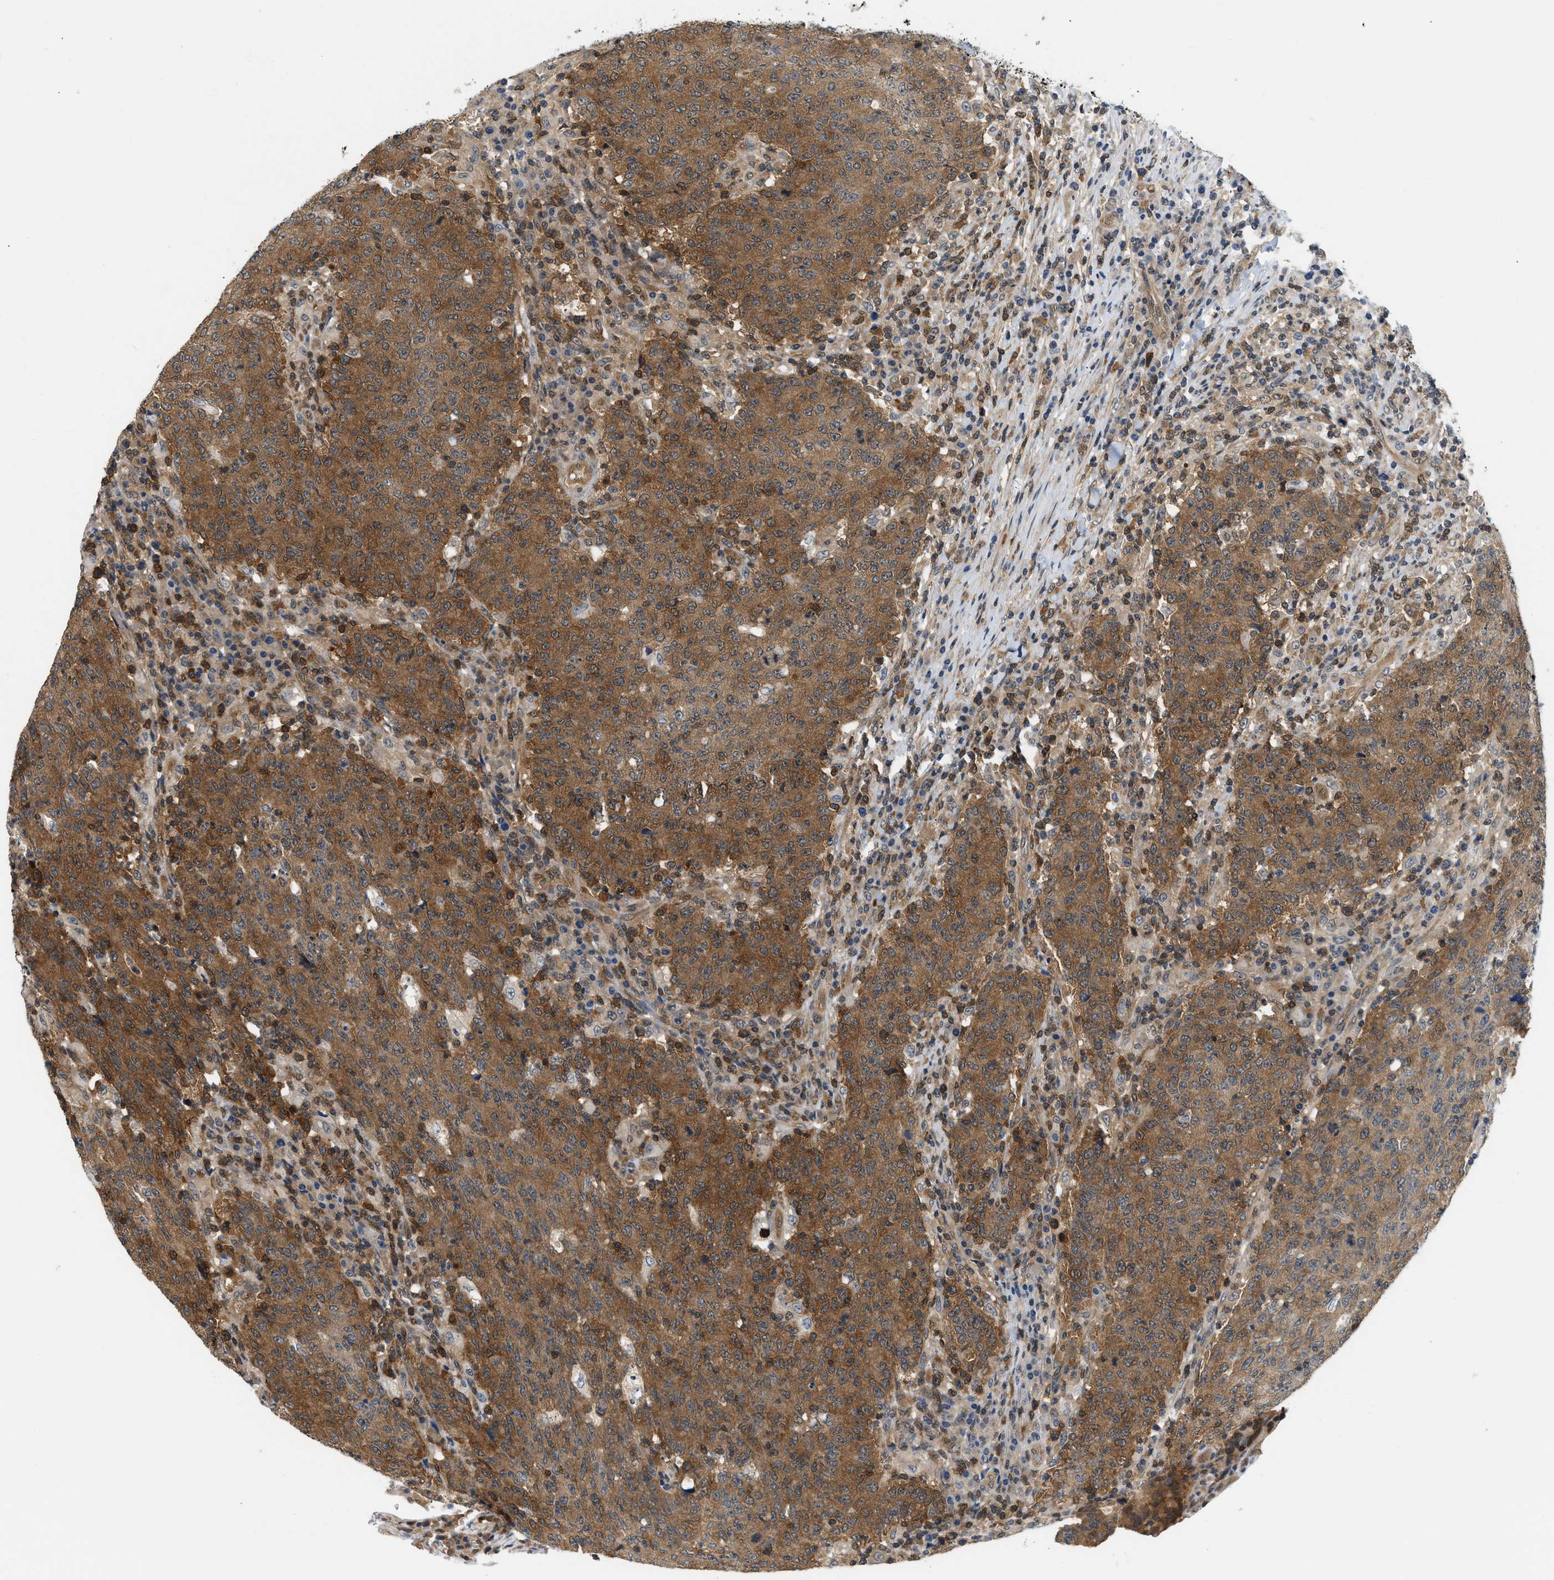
{"staining": {"intensity": "moderate", "quantity": ">75%", "location": "cytoplasmic/membranous"}, "tissue": "colorectal cancer", "cell_type": "Tumor cells", "image_type": "cancer", "snomed": [{"axis": "morphology", "description": "Adenocarcinoma, NOS"}, {"axis": "topography", "description": "Colon"}], "caption": "A photomicrograph of human colorectal adenocarcinoma stained for a protein reveals moderate cytoplasmic/membranous brown staining in tumor cells.", "gene": "EIF4EBP2", "patient": {"sex": "female", "age": 75}}